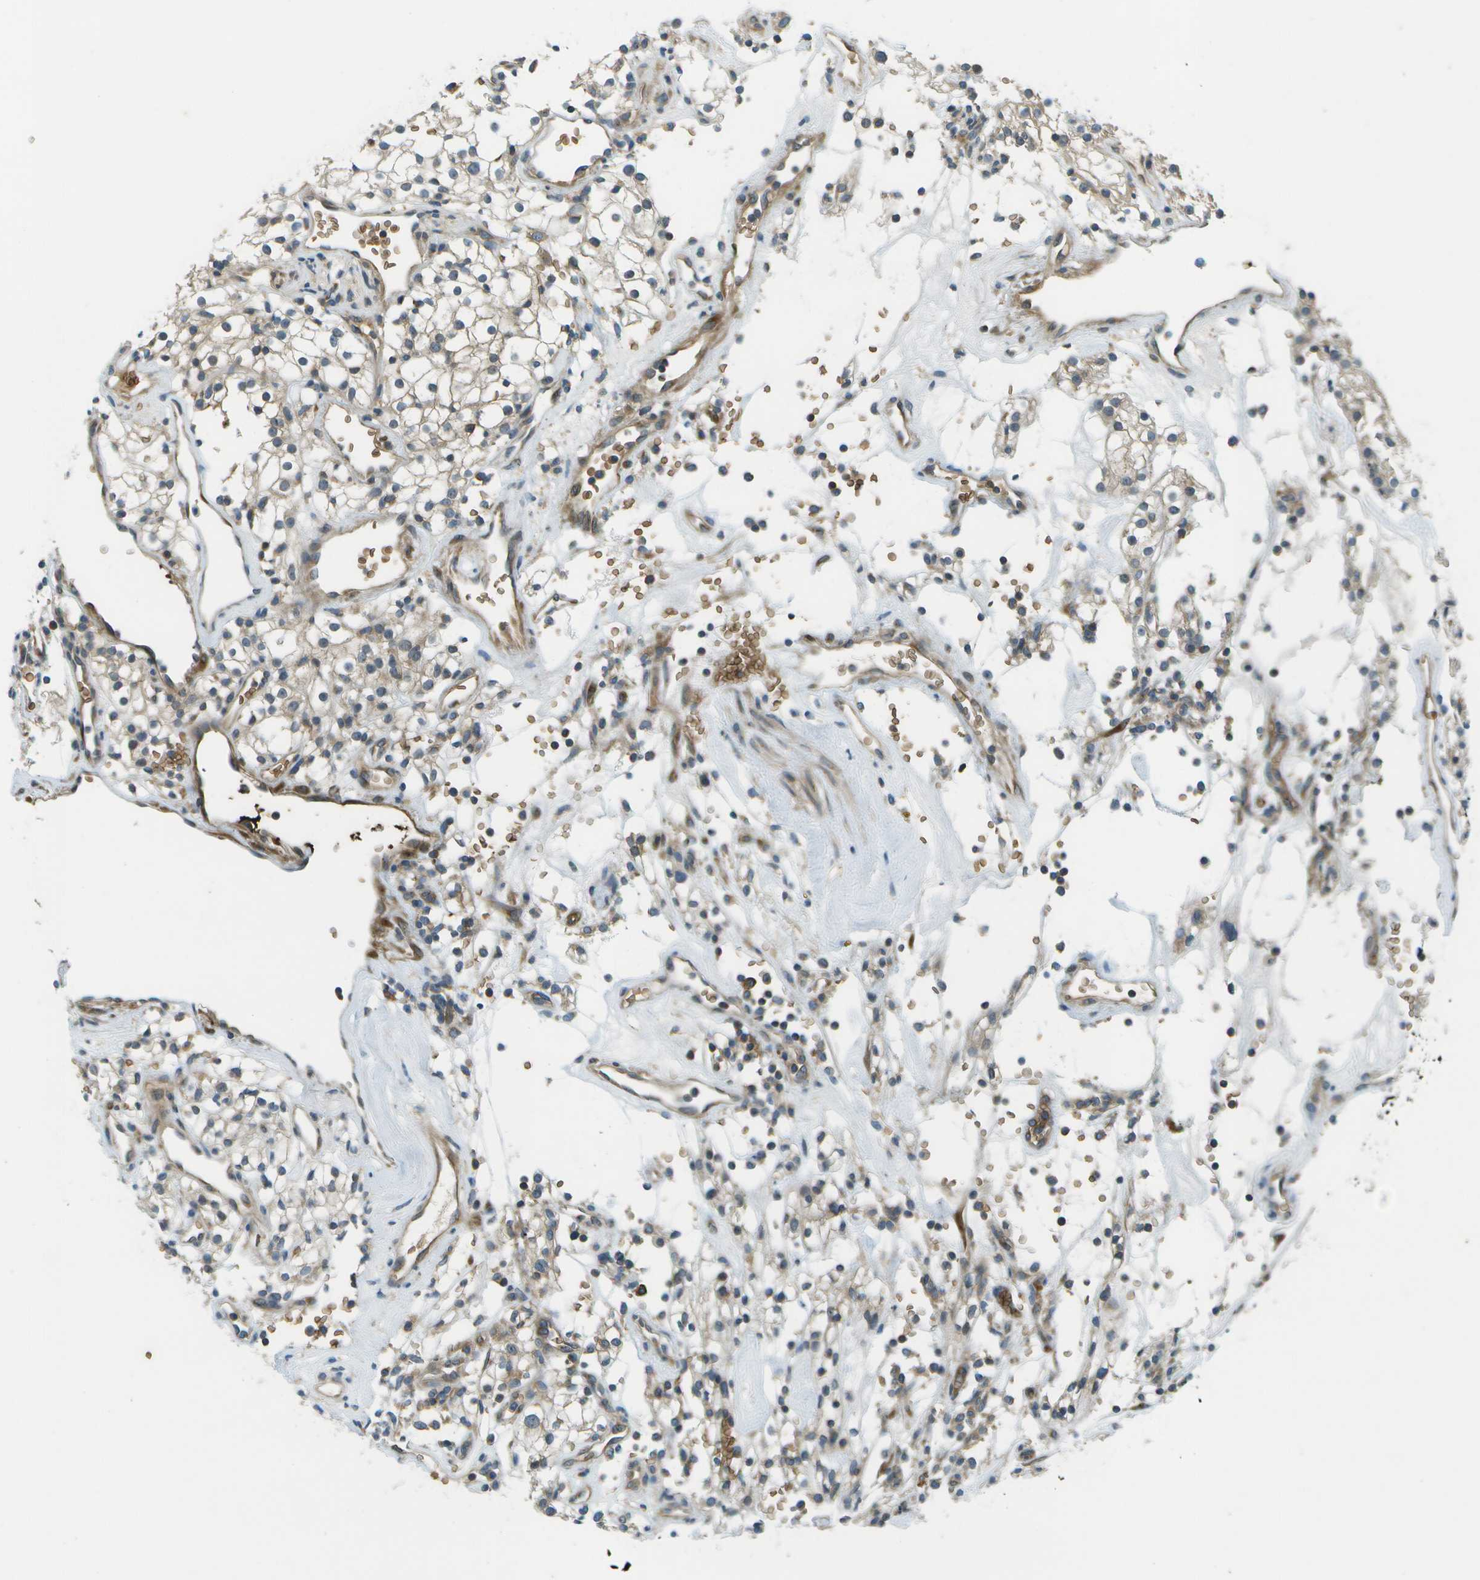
{"staining": {"intensity": "weak", "quantity": "<25%", "location": "cytoplasmic/membranous"}, "tissue": "renal cancer", "cell_type": "Tumor cells", "image_type": "cancer", "snomed": [{"axis": "morphology", "description": "Adenocarcinoma, NOS"}, {"axis": "topography", "description": "Kidney"}], "caption": "Histopathology image shows no protein positivity in tumor cells of renal cancer (adenocarcinoma) tissue.", "gene": "CTIF", "patient": {"sex": "male", "age": 59}}